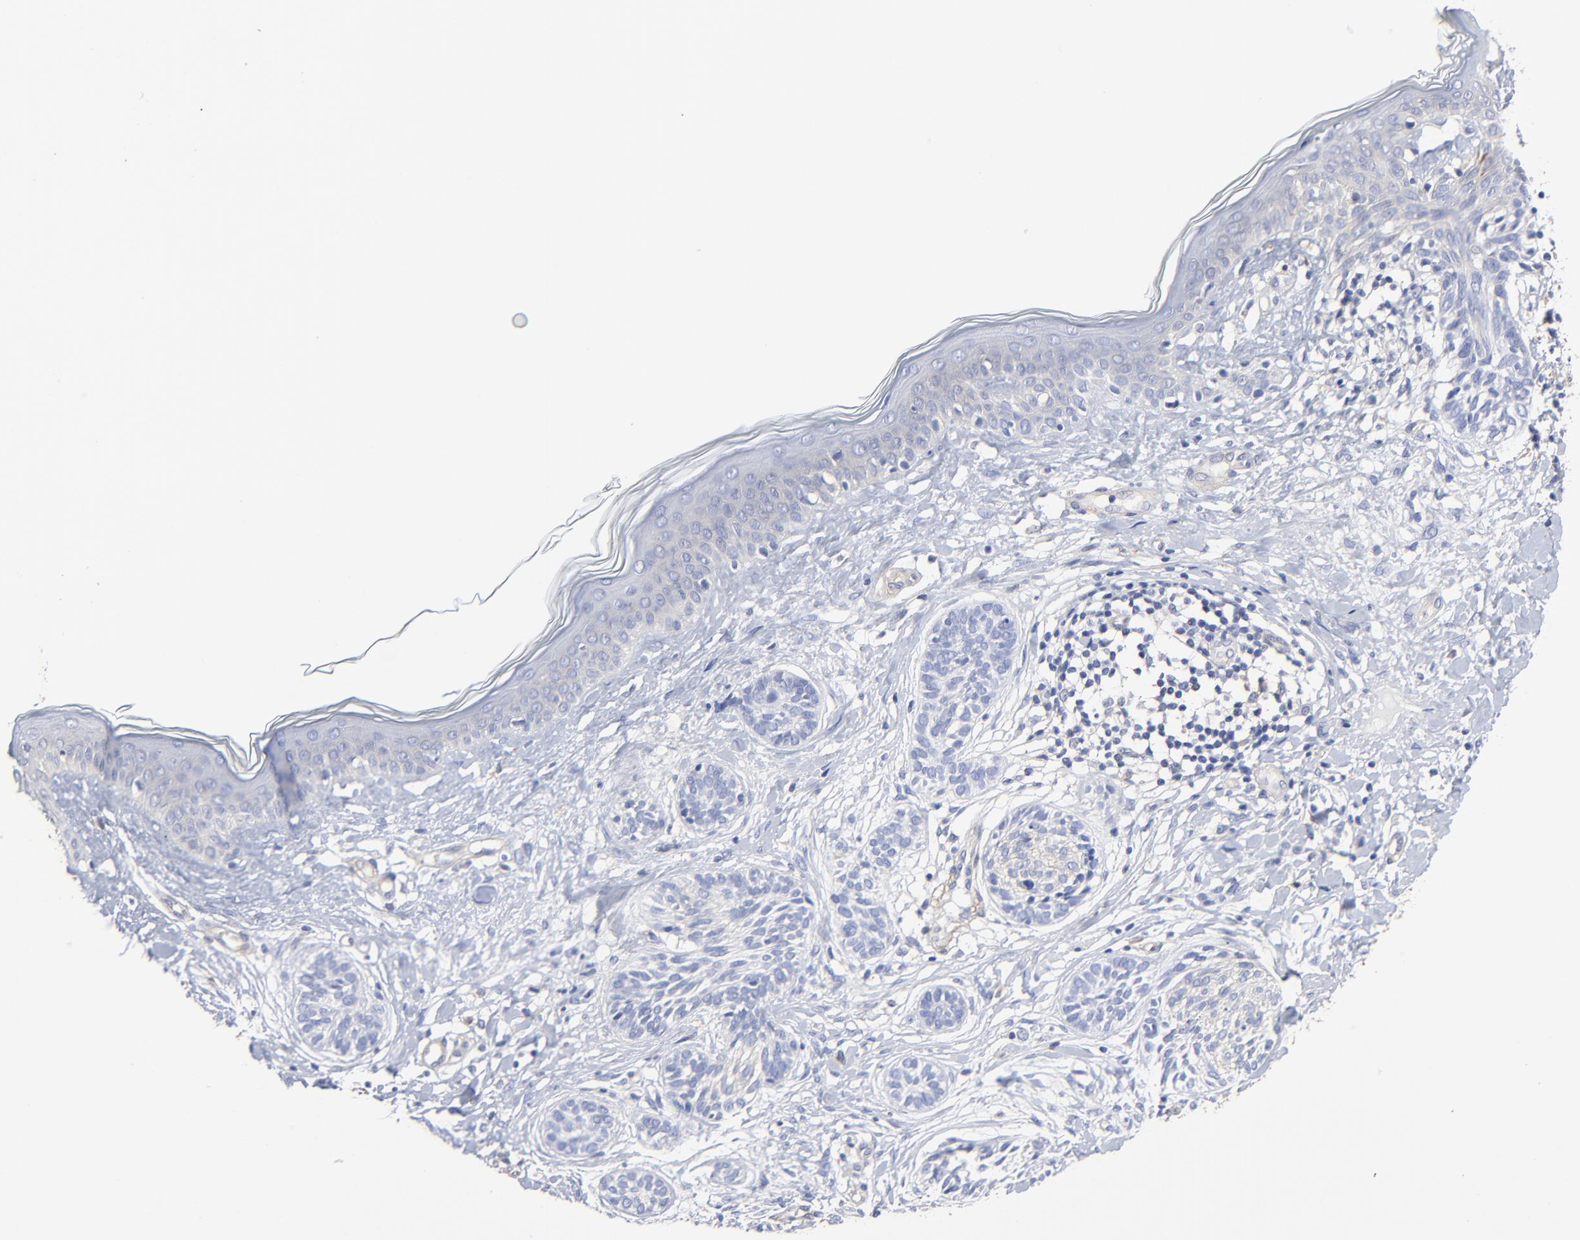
{"staining": {"intensity": "negative", "quantity": "none", "location": "none"}, "tissue": "skin cancer", "cell_type": "Tumor cells", "image_type": "cancer", "snomed": [{"axis": "morphology", "description": "Normal tissue, NOS"}, {"axis": "morphology", "description": "Basal cell carcinoma"}, {"axis": "topography", "description": "Skin"}], "caption": "High magnification brightfield microscopy of skin cancer (basal cell carcinoma) stained with DAB (brown) and counterstained with hematoxylin (blue): tumor cells show no significant expression.", "gene": "TAGLN2", "patient": {"sex": "male", "age": 63}}